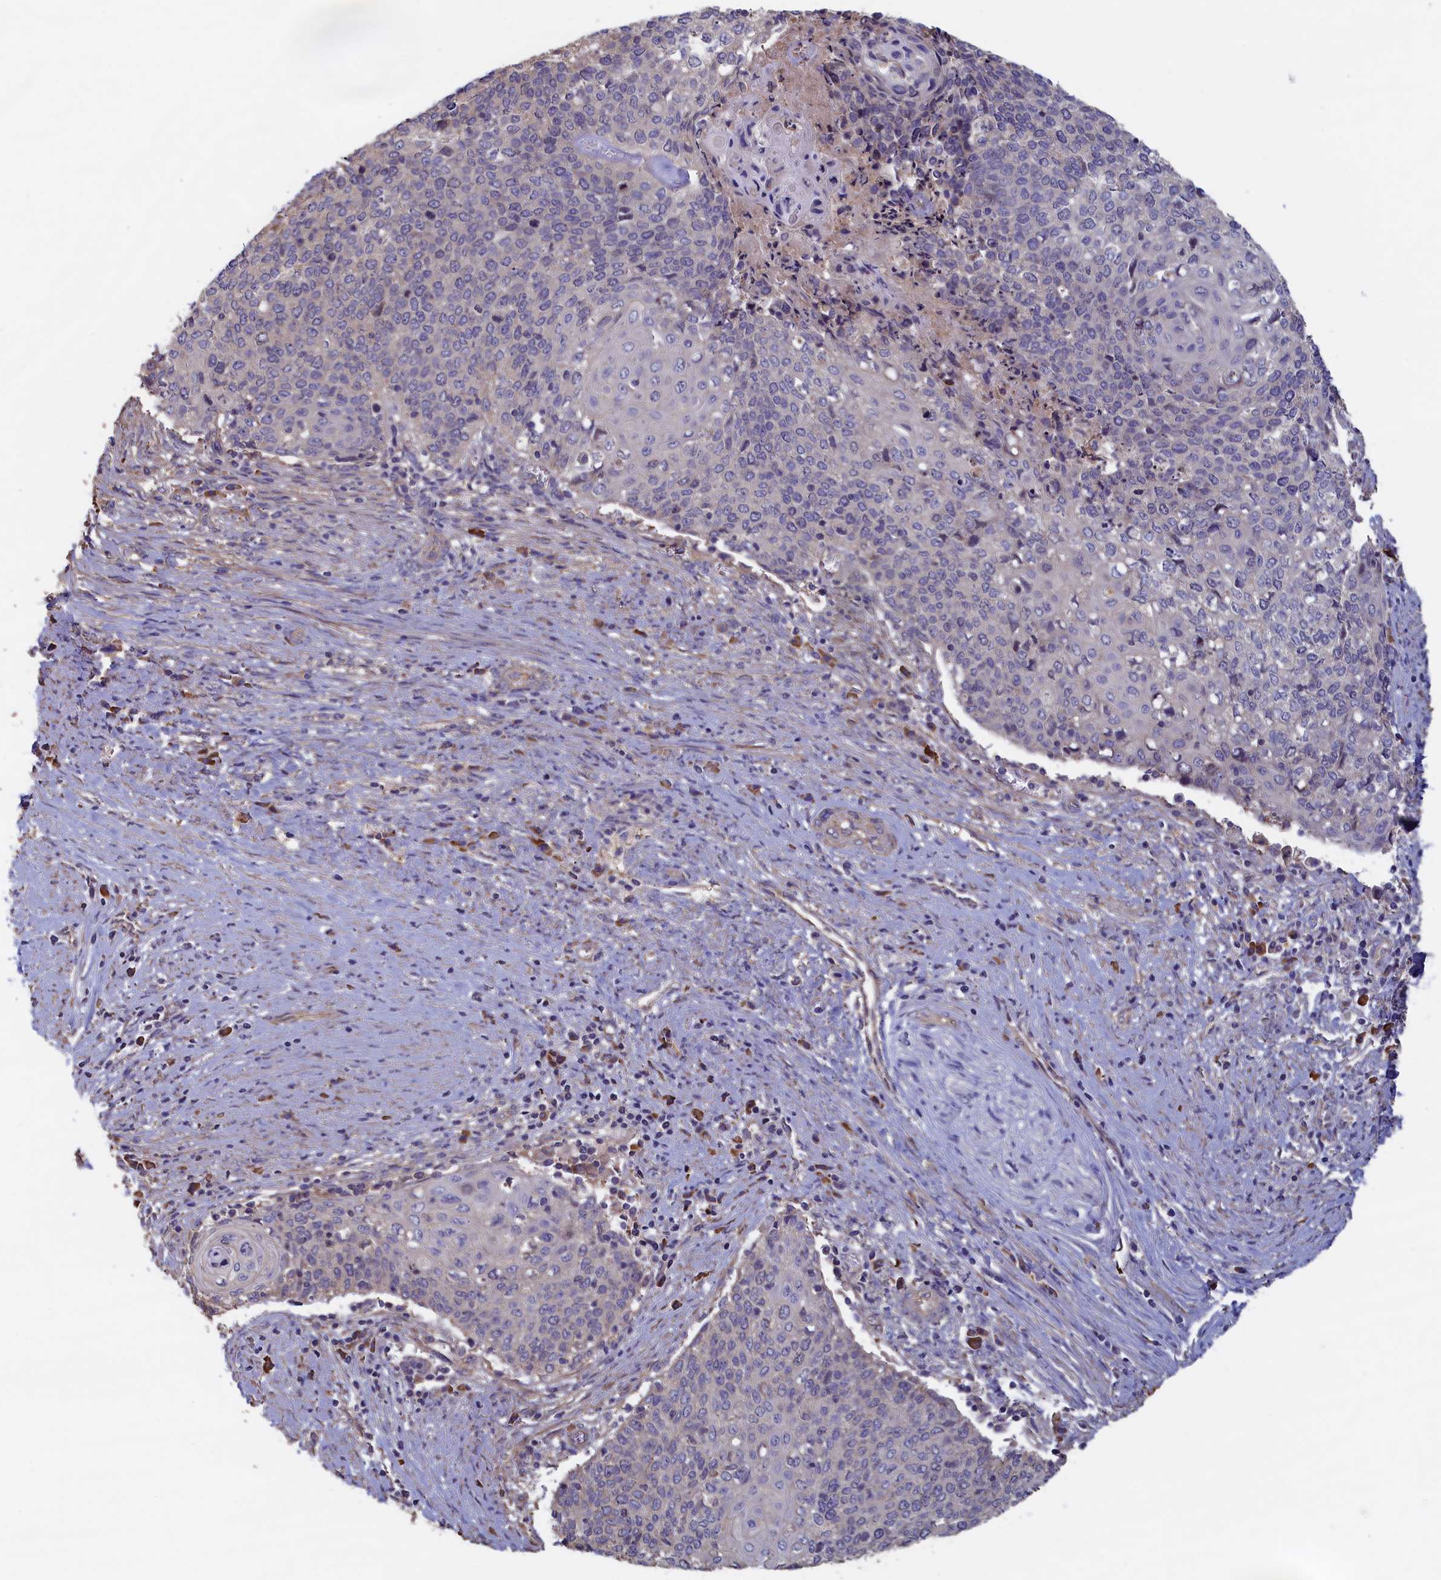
{"staining": {"intensity": "negative", "quantity": "none", "location": "none"}, "tissue": "cervical cancer", "cell_type": "Tumor cells", "image_type": "cancer", "snomed": [{"axis": "morphology", "description": "Squamous cell carcinoma, NOS"}, {"axis": "topography", "description": "Cervix"}], "caption": "Immunohistochemical staining of human cervical squamous cell carcinoma displays no significant expression in tumor cells.", "gene": "ANKRD2", "patient": {"sex": "female", "age": 39}}